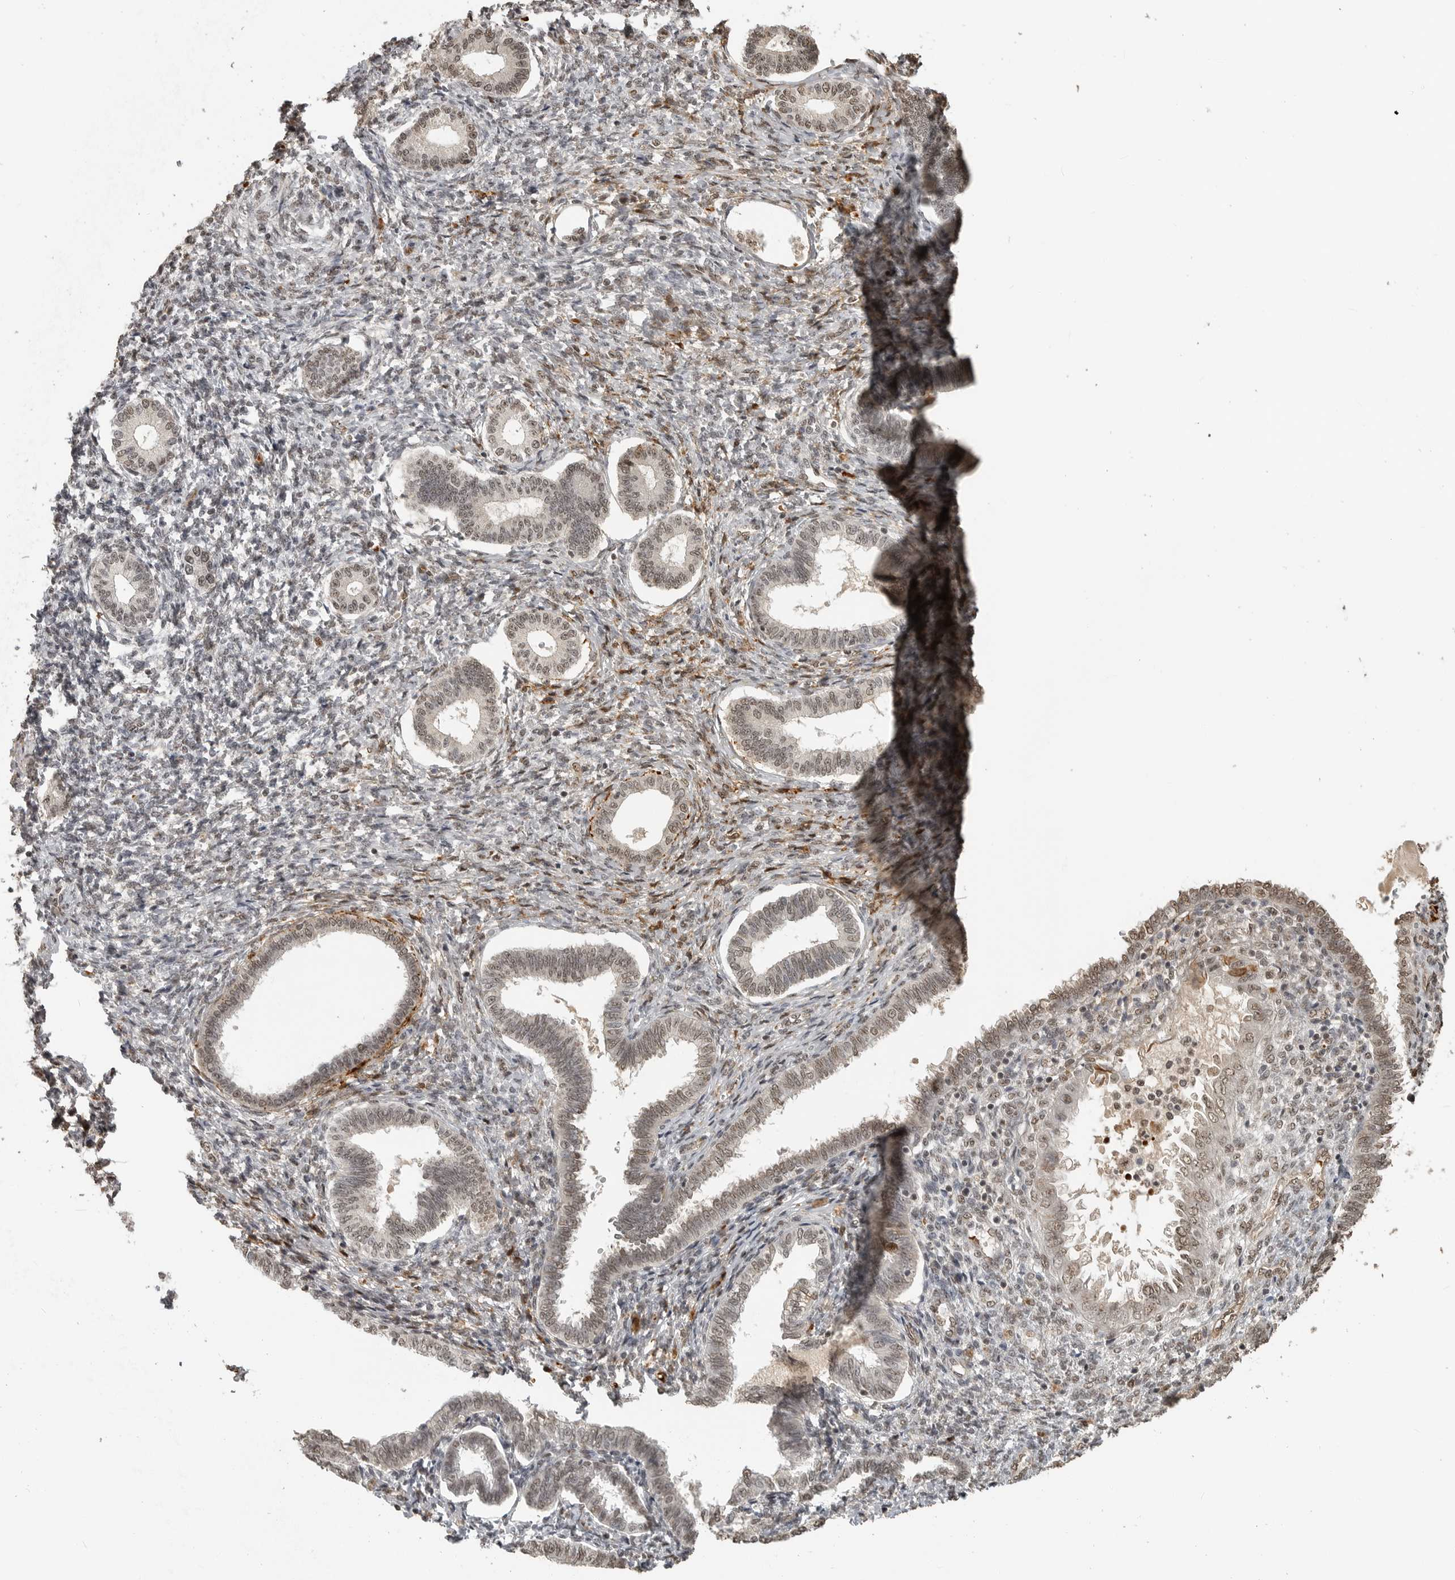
{"staining": {"intensity": "weak", "quantity": "<25%", "location": "cytoplasmic/membranous"}, "tissue": "endometrium", "cell_type": "Cells in endometrial stroma", "image_type": "normal", "snomed": [{"axis": "morphology", "description": "Normal tissue, NOS"}, {"axis": "topography", "description": "Endometrium"}], "caption": "High power microscopy photomicrograph of an immunohistochemistry (IHC) histopathology image of benign endometrium, revealing no significant expression in cells in endometrial stroma.", "gene": "CLOCK", "patient": {"sex": "female", "age": 77}}